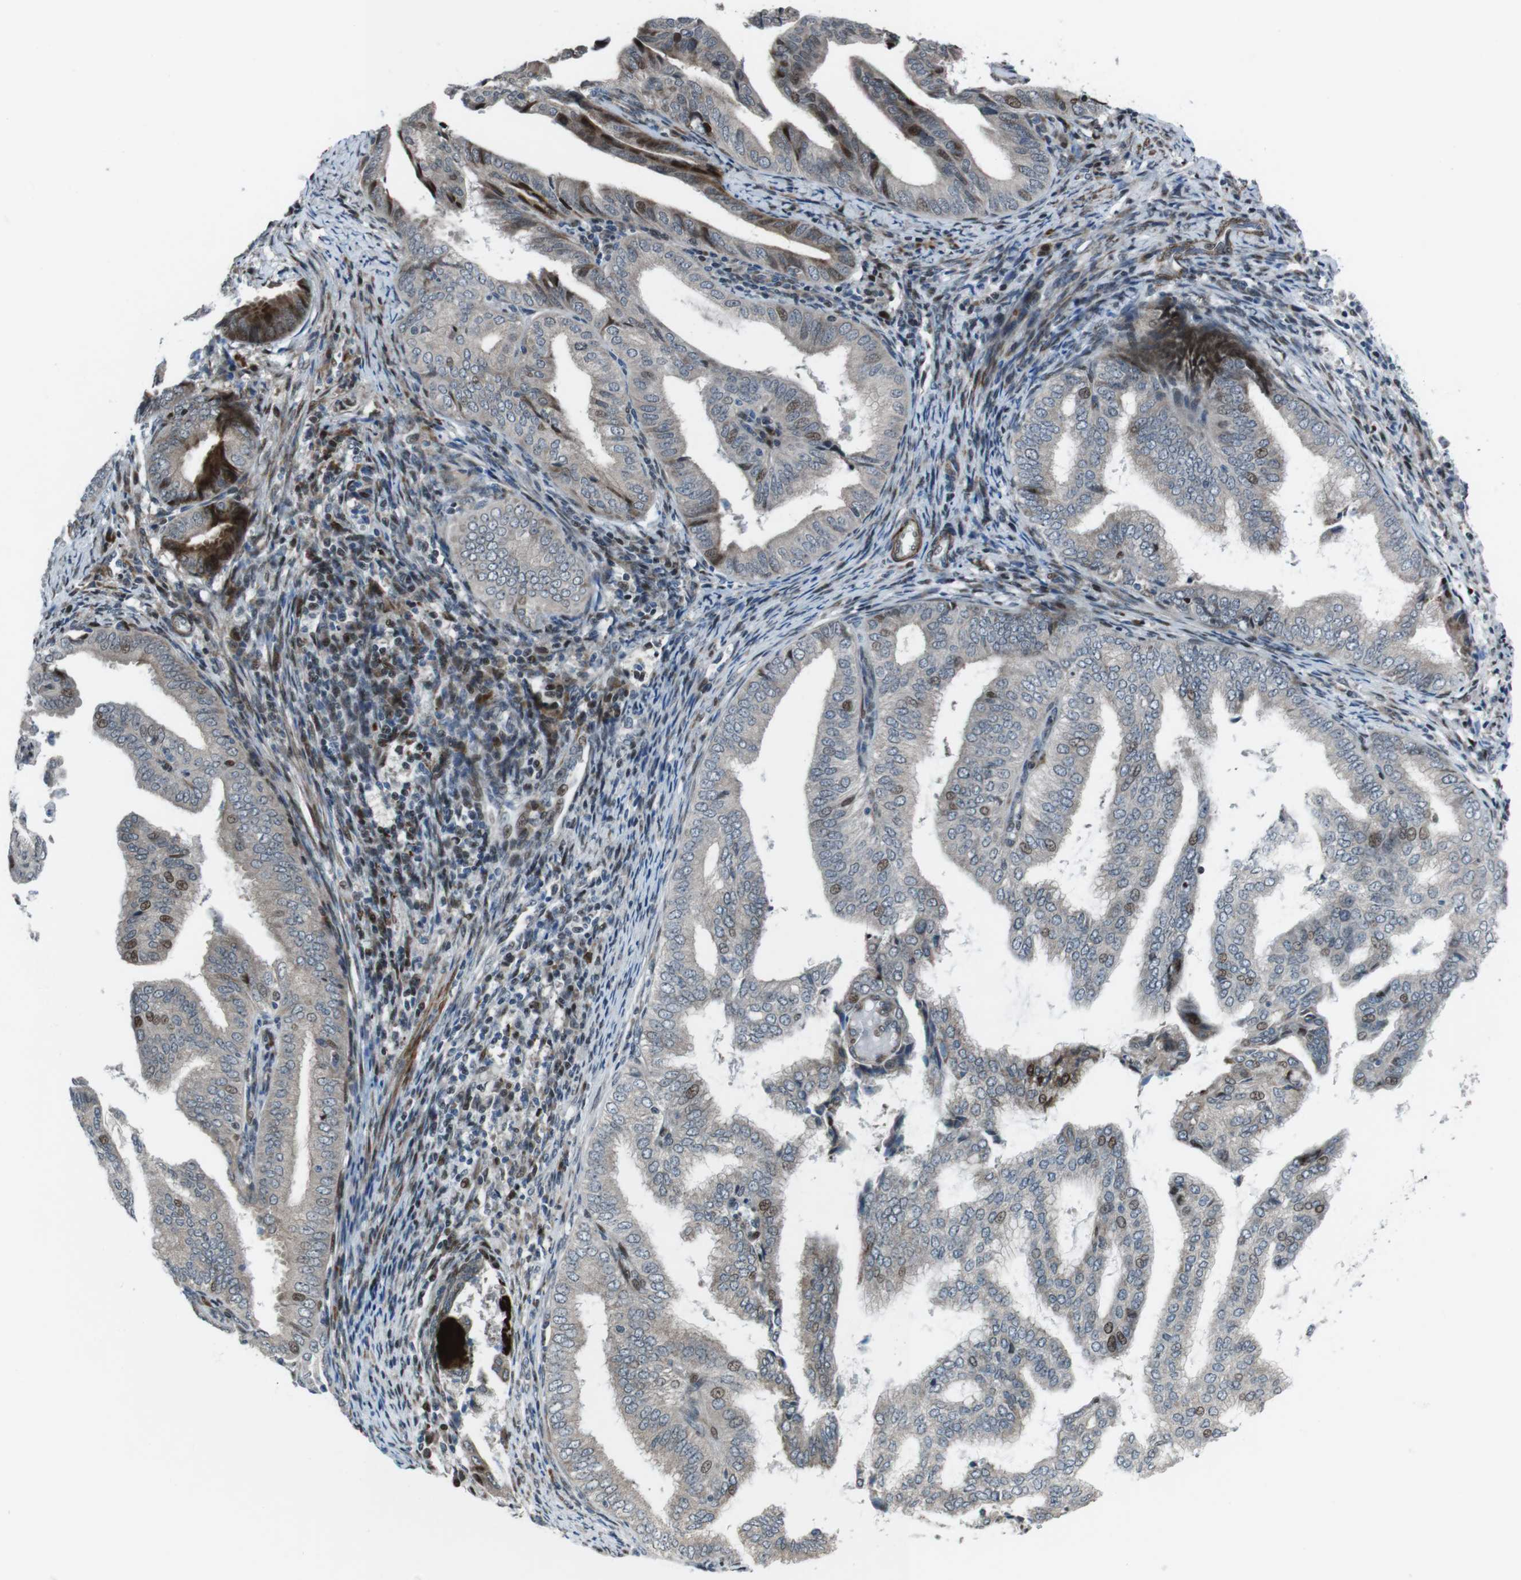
{"staining": {"intensity": "strong", "quantity": "25%-75%", "location": "nuclear"}, "tissue": "endometrial cancer", "cell_type": "Tumor cells", "image_type": "cancer", "snomed": [{"axis": "morphology", "description": "Adenocarcinoma, NOS"}, {"axis": "topography", "description": "Endometrium"}], "caption": "Endometrial adenocarcinoma tissue demonstrates strong nuclear expression in about 25%-75% of tumor cells", "gene": "PBRM1", "patient": {"sex": "female", "age": 58}}